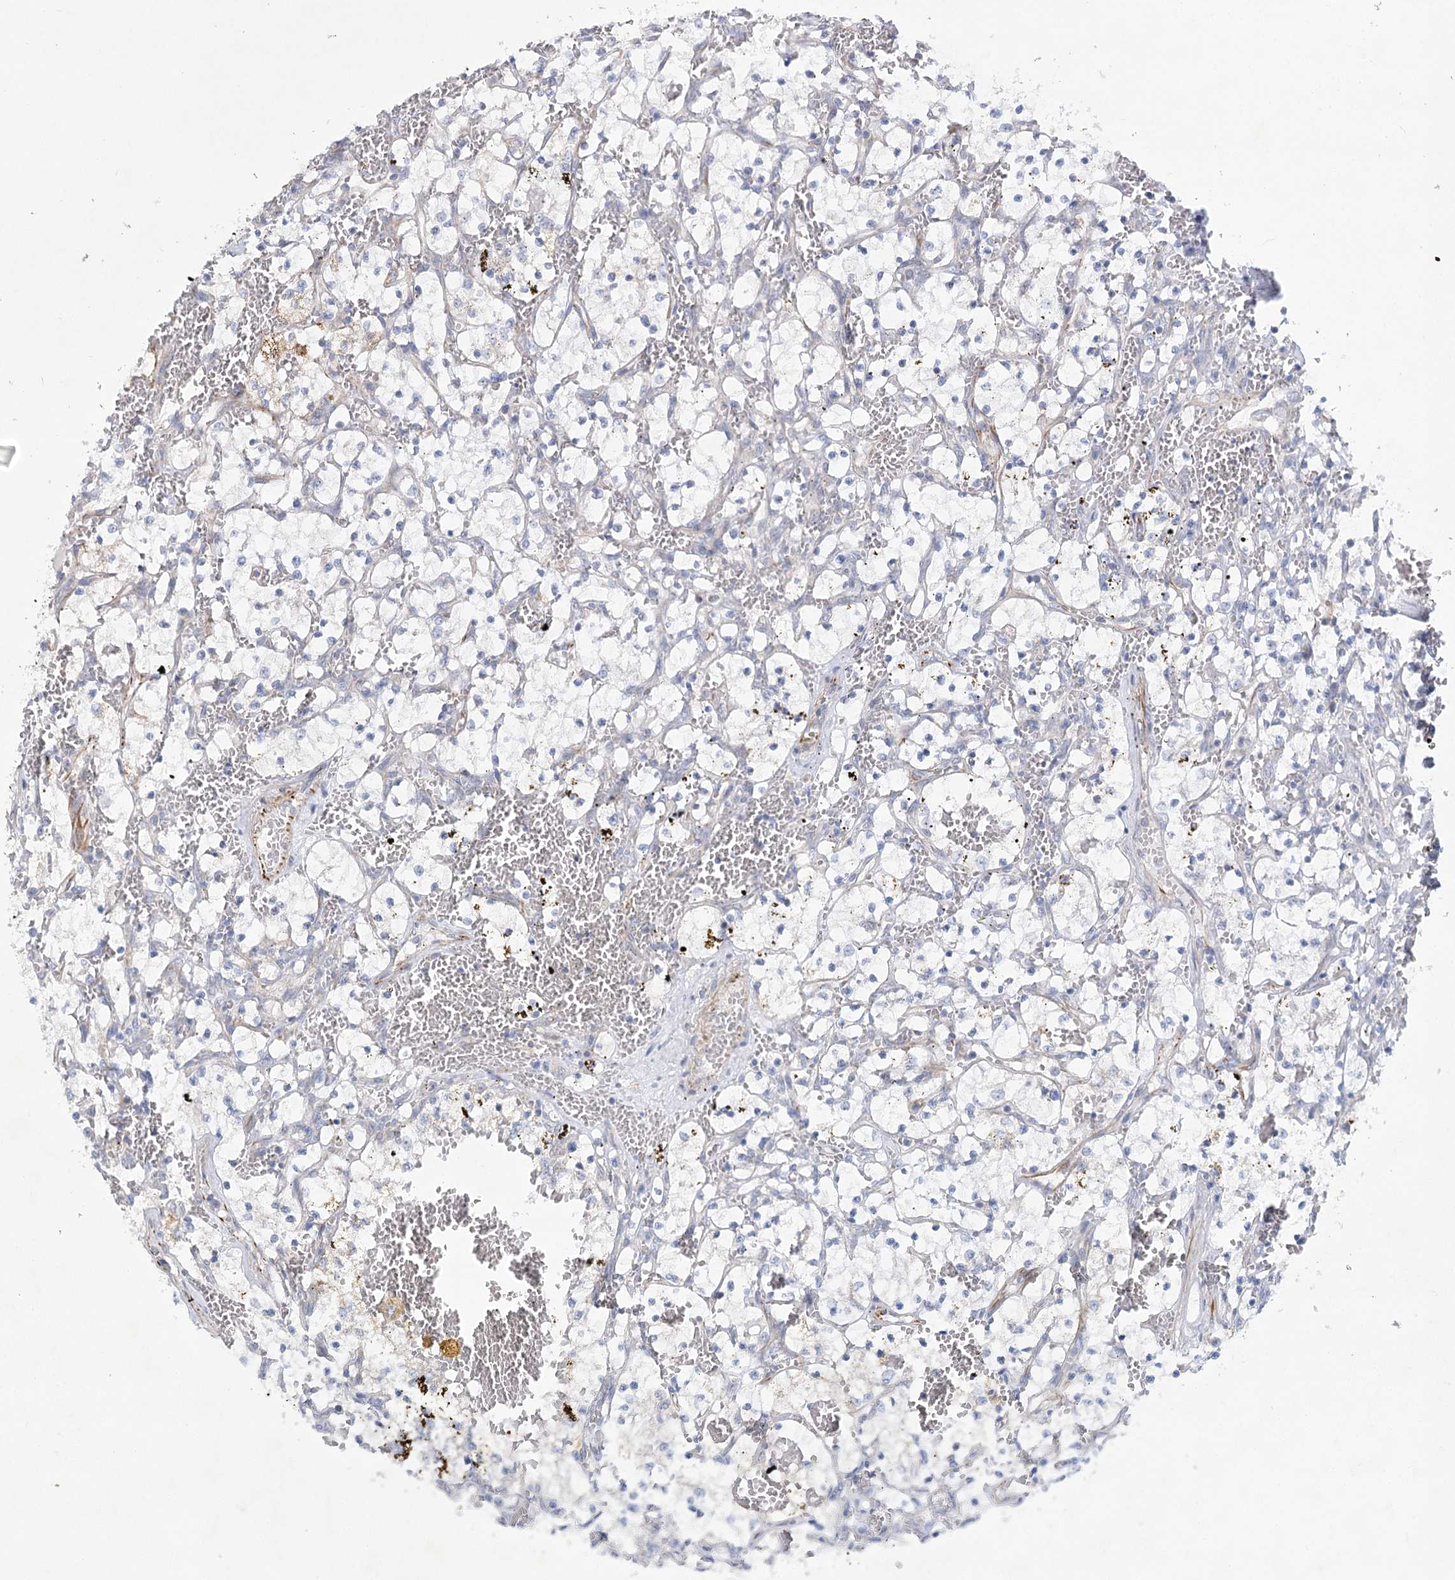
{"staining": {"intensity": "weak", "quantity": "<25%", "location": "cytoplasmic/membranous"}, "tissue": "renal cancer", "cell_type": "Tumor cells", "image_type": "cancer", "snomed": [{"axis": "morphology", "description": "Adenocarcinoma, NOS"}, {"axis": "topography", "description": "Kidney"}], "caption": "Tumor cells are negative for protein expression in human renal cancer. (Brightfield microscopy of DAB (3,3'-diaminobenzidine) IHC at high magnification).", "gene": "DHTKD1", "patient": {"sex": "female", "age": 69}}